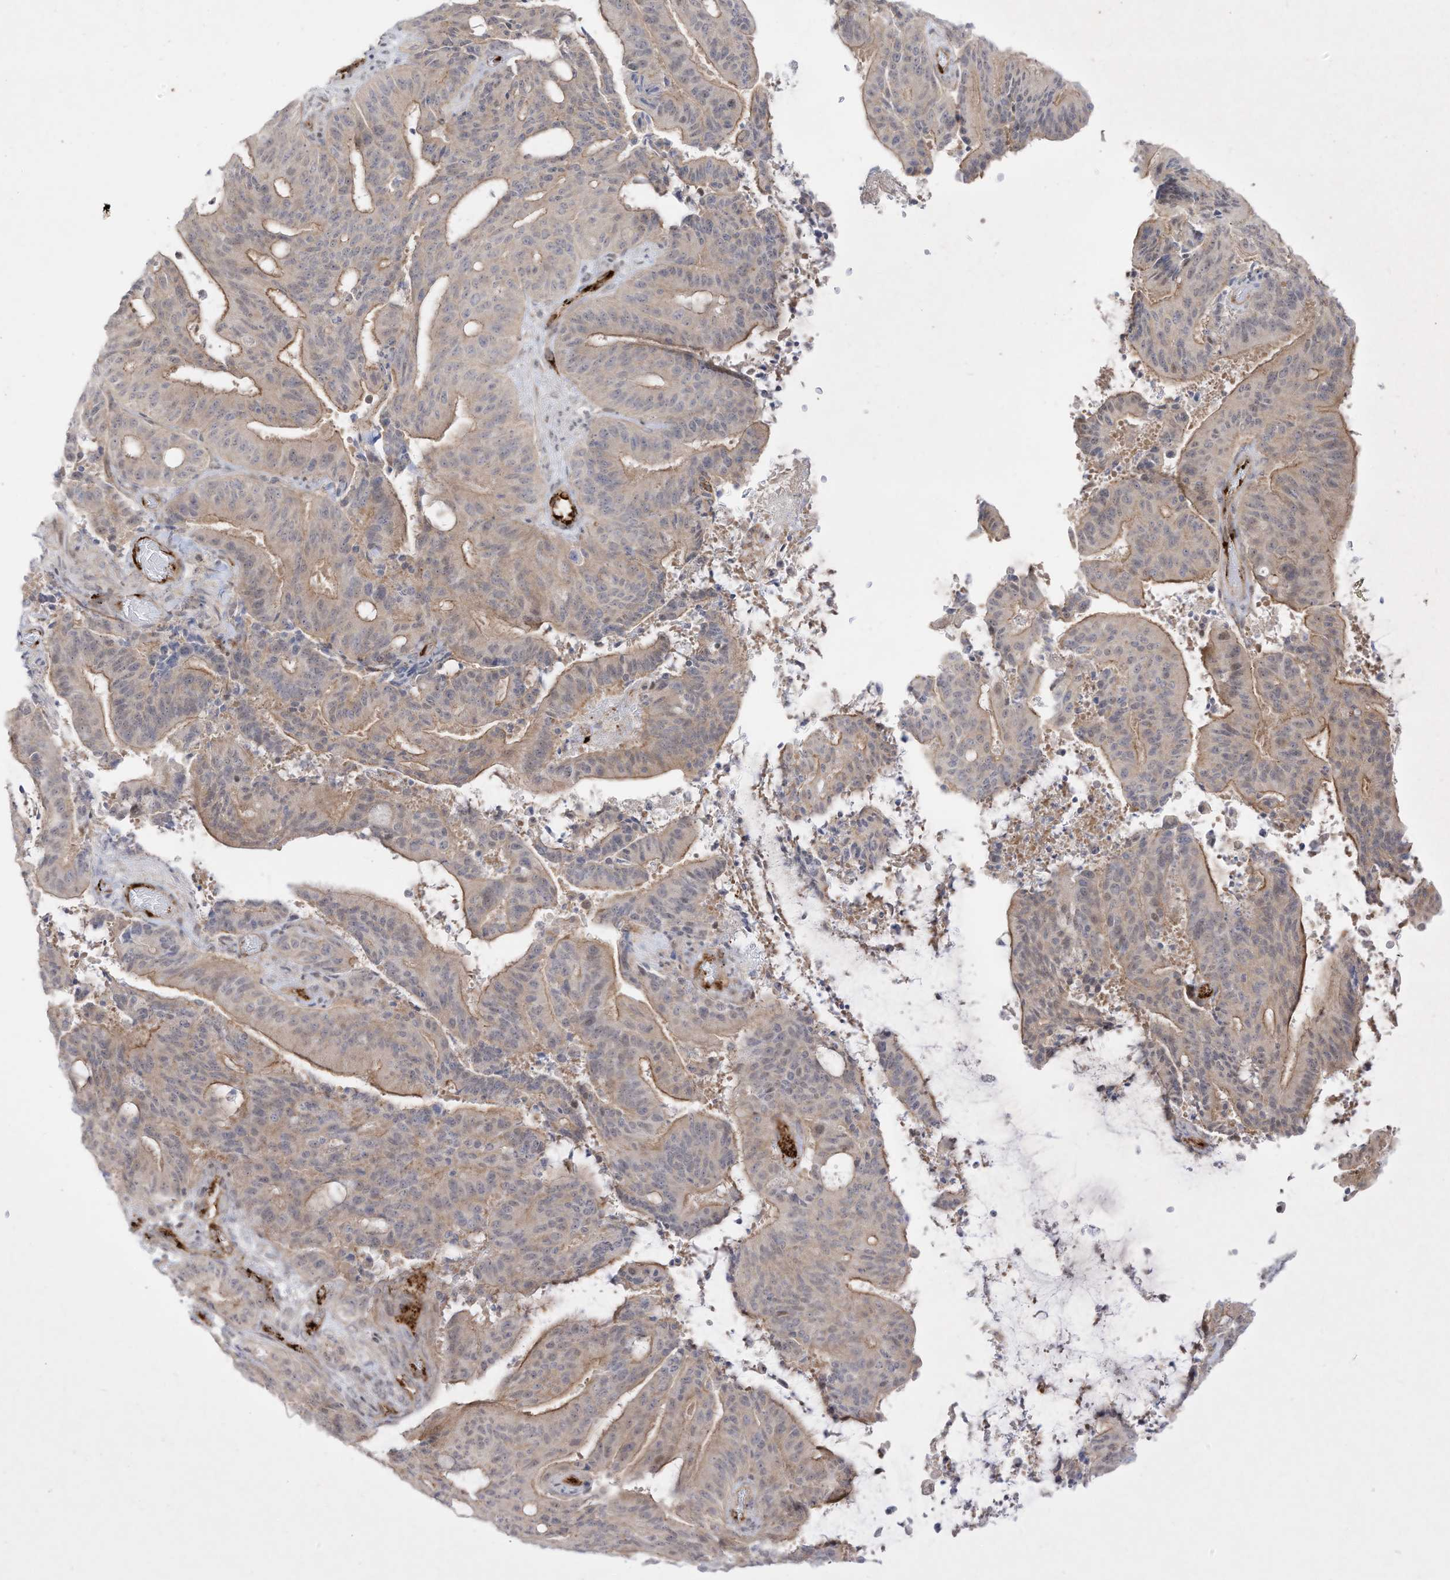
{"staining": {"intensity": "moderate", "quantity": "25%-75%", "location": "cytoplasmic/membranous"}, "tissue": "liver cancer", "cell_type": "Tumor cells", "image_type": "cancer", "snomed": [{"axis": "morphology", "description": "Normal tissue, NOS"}, {"axis": "morphology", "description": "Cholangiocarcinoma"}, {"axis": "topography", "description": "Liver"}, {"axis": "topography", "description": "Peripheral nerve tissue"}], "caption": "Protein expression analysis of liver cancer (cholangiocarcinoma) displays moderate cytoplasmic/membranous positivity in about 25%-75% of tumor cells.", "gene": "ZGRF1", "patient": {"sex": "female", "age": 73}}